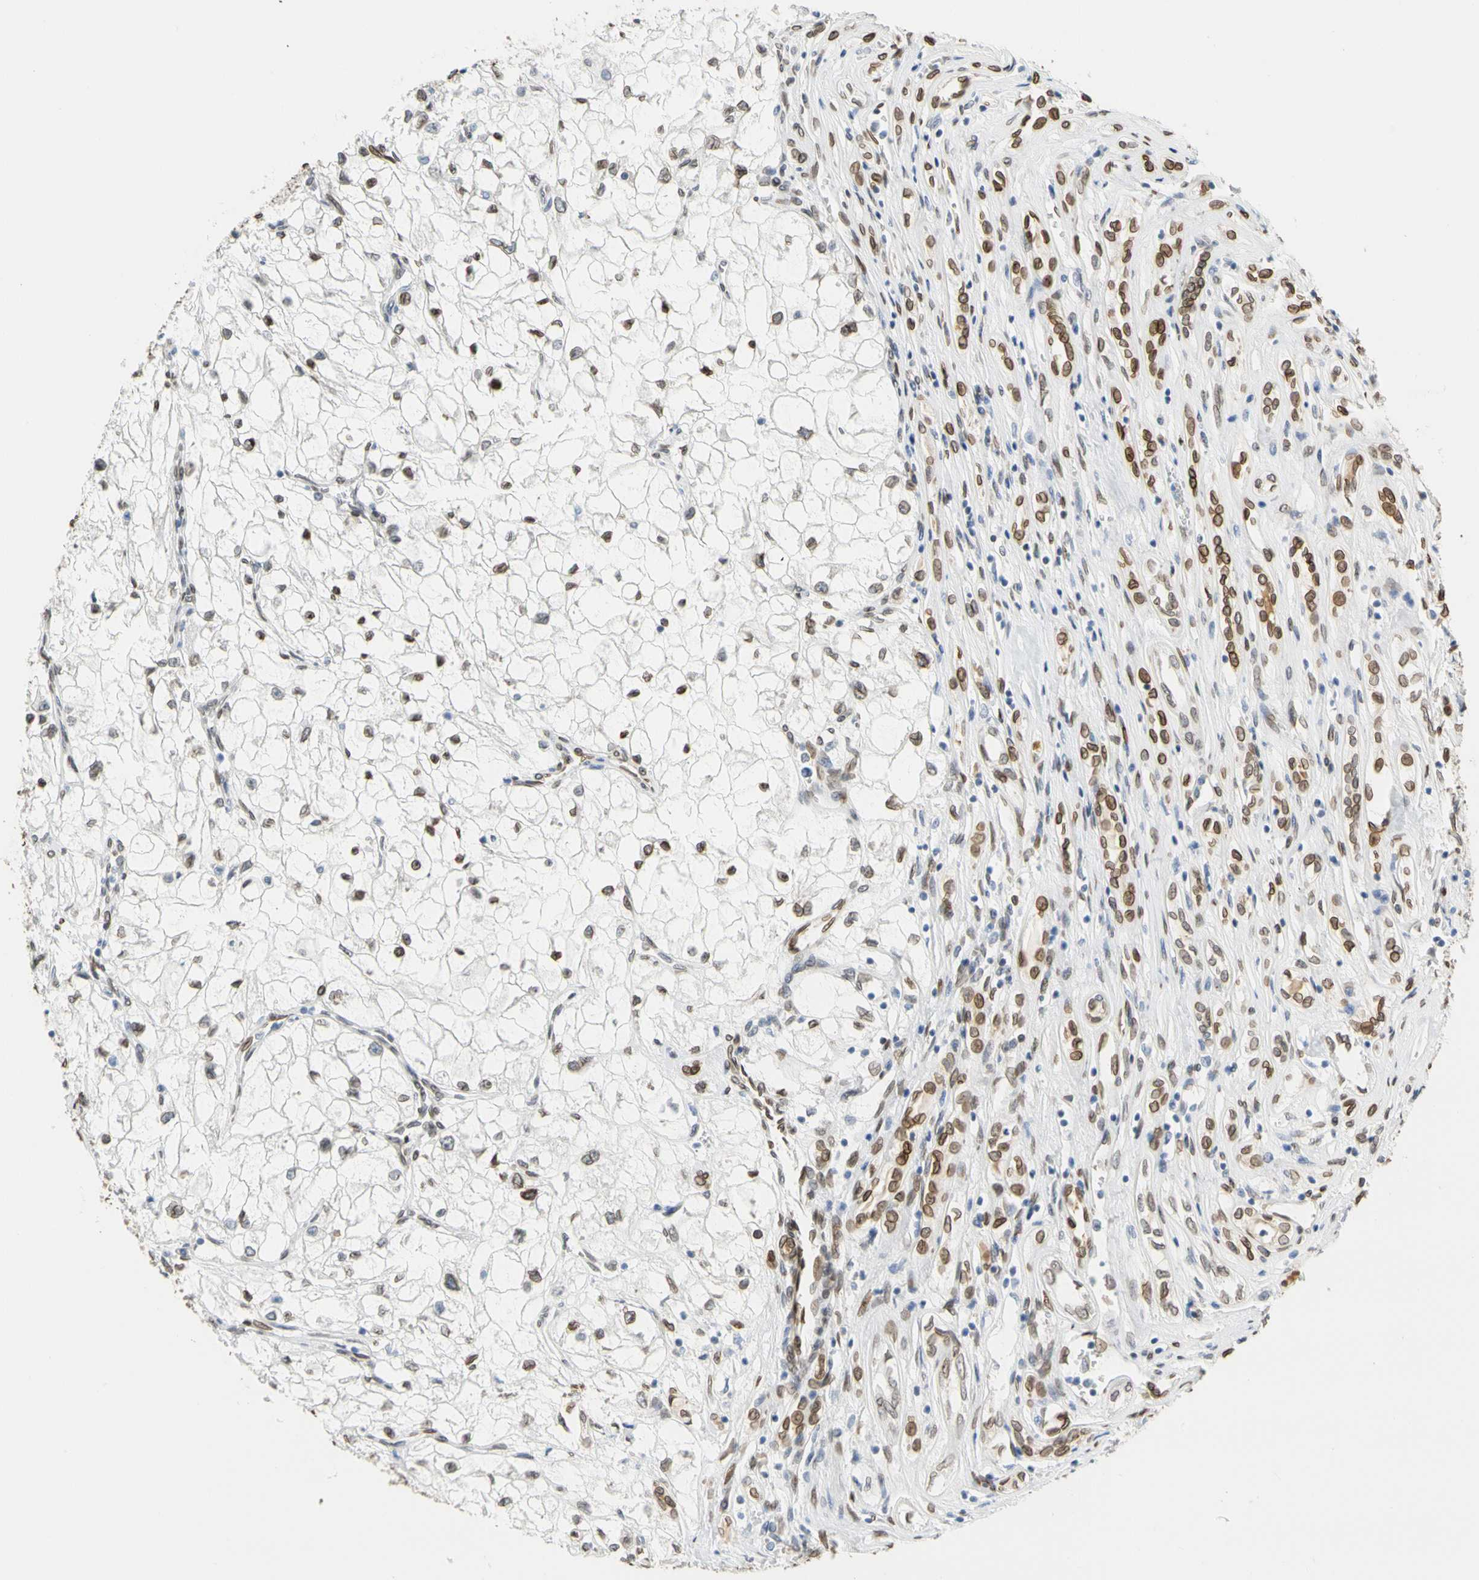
{"staining": {"intensity": "moderate", "quantity": ">75%", "location": "cytoplasmic/membranous,nuclear"}, "tissue": "renal cancer", "cell_type": "Tumor cells", "image_type": "cancer", "snomed": [{"axis": "morphology", "description": "Adenocarcinoma, NOS"}, {"axis": "topography", "description": "Kidney"}], "caption": "This photomicrograph exhibits IHC staining of renal adenocarcinoma, with medium moderate cytoplasmic/membranous and nuclear expression in approximately >75% of tumor cells.", "gene": "SUN1", "patient": {"sex": "female", "age": 70}}